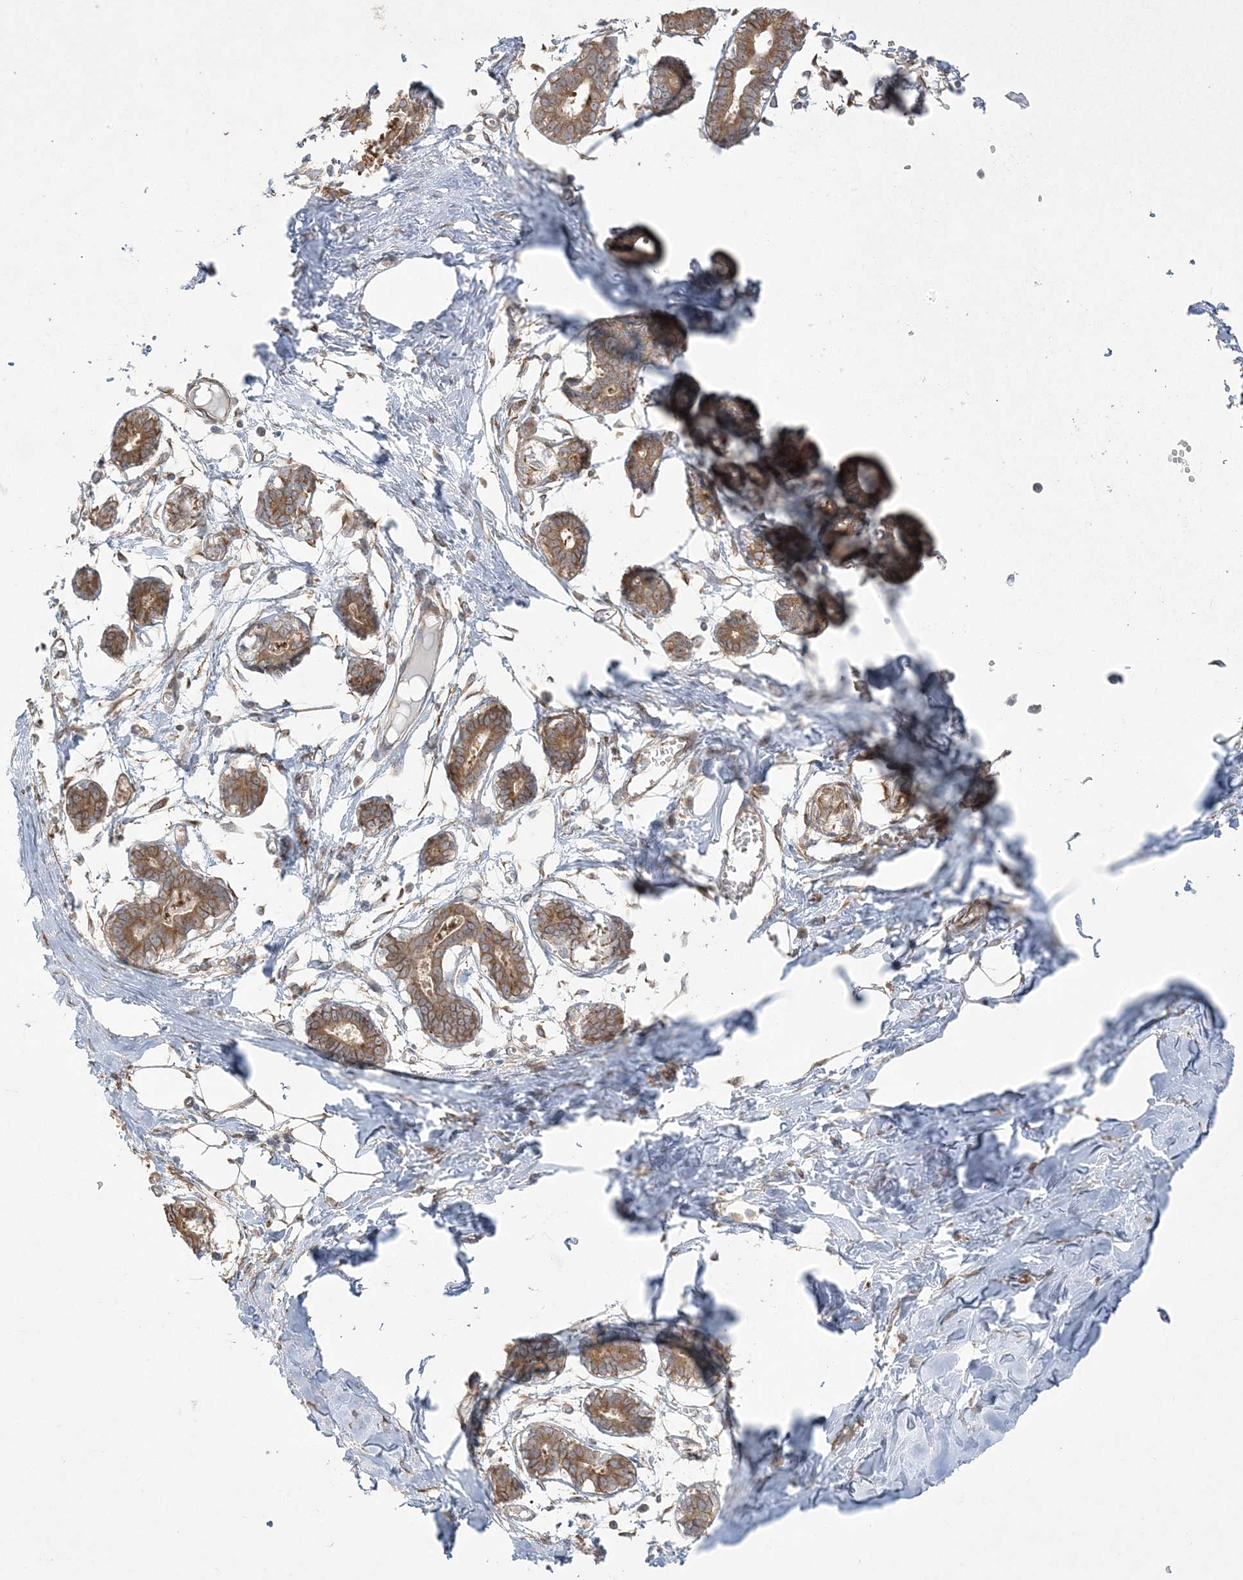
{"staining": {"intensity": "weak", "quantity": ">75%", "location": "cytoplasmic/membranous"}, "tissue": "breast", "cell_type": "Adipocytes", "image_type": "normal", "snomed": [{"axis": "morphology", "description": "Normal tissue, NOS"}, {"axis": "topography", "description": "Breast"}], "caption": "Brown immunohistochemical staining in normal human breast shows weak cytoplasmic/membranous expression in about >75% of adipocytes.", "gene": "ZC3H6", "patient": {"sex": "female", "age": 27}}